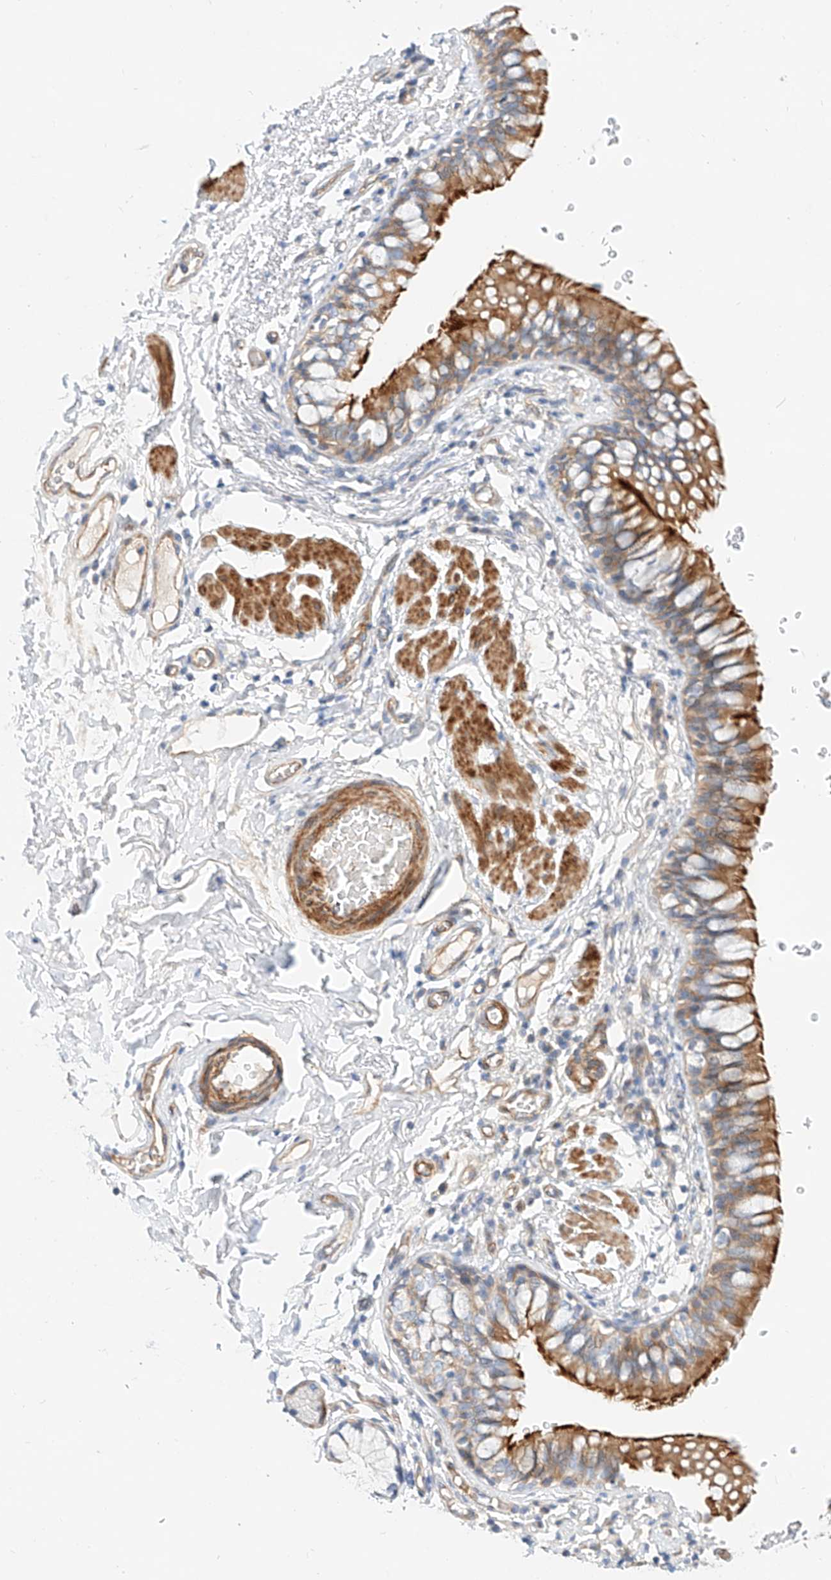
{"staining": {"intensity": "strong", "quantity": "25%-75%", "location": "cytoplasmic/membranous"}, "tissue": "bronchus", "cell_type": "Respiratory epithelial cells", "image_type": "normal", "snomed": [{"axis": "morphology", "description": "Normal tissue, NOS"}, {"axis": "topography", "description": "Cartilage tissue"}, {"axis": "topography", "description": "Bronchus"}], "caption": "Benign bronchus reveals strong cytoplasmic/membranous expression in approximately 25%-75% of respiratory epithelial cells (IHC, brightfield microscopy, high magnification)..", "gene": "KCNH5", "patient": {"sex": "female", "age": 36}}